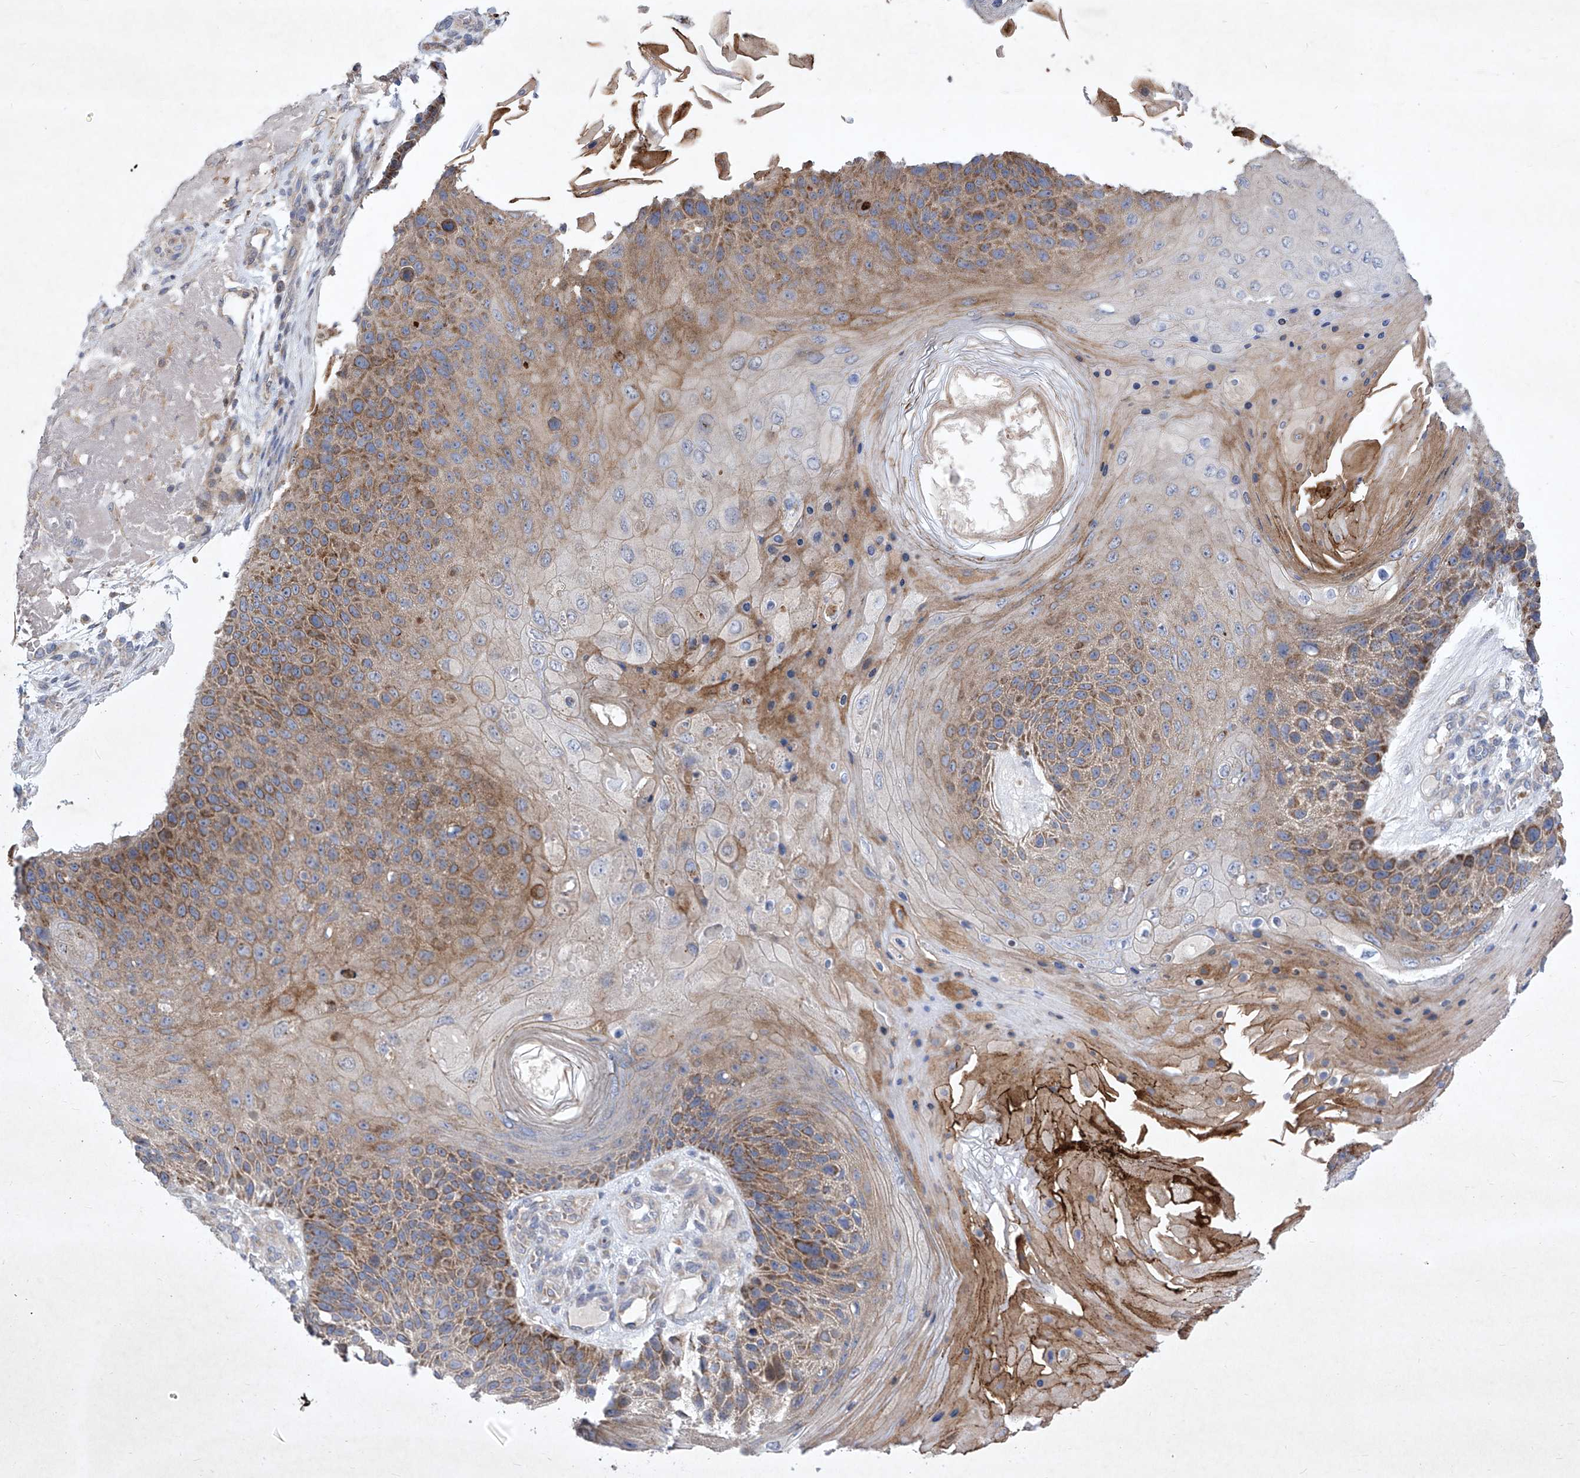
{"staining": {"intensity": "moderate", "quantity": "25%-75%", "location": "cytoplasmic/membranous"}, "tissue": "skin cancer", "cell_type": "Tumor cells", "image_type": "cancer", "snomed": [{"axis": "morphology", "description": "Squamous cell carcinoma, NOS"}, {"axis": "topography", "description": "Skin"}], "caption": "Immunohistochemistry (DAB) staining of squamous cell carcinoma (skin) reveals moderate cytoplasmic/membranous protein staining in about 25%-75% of tumor cells.", "gene": "COQ3", "patient": {"sex": "female", "age": 88}}